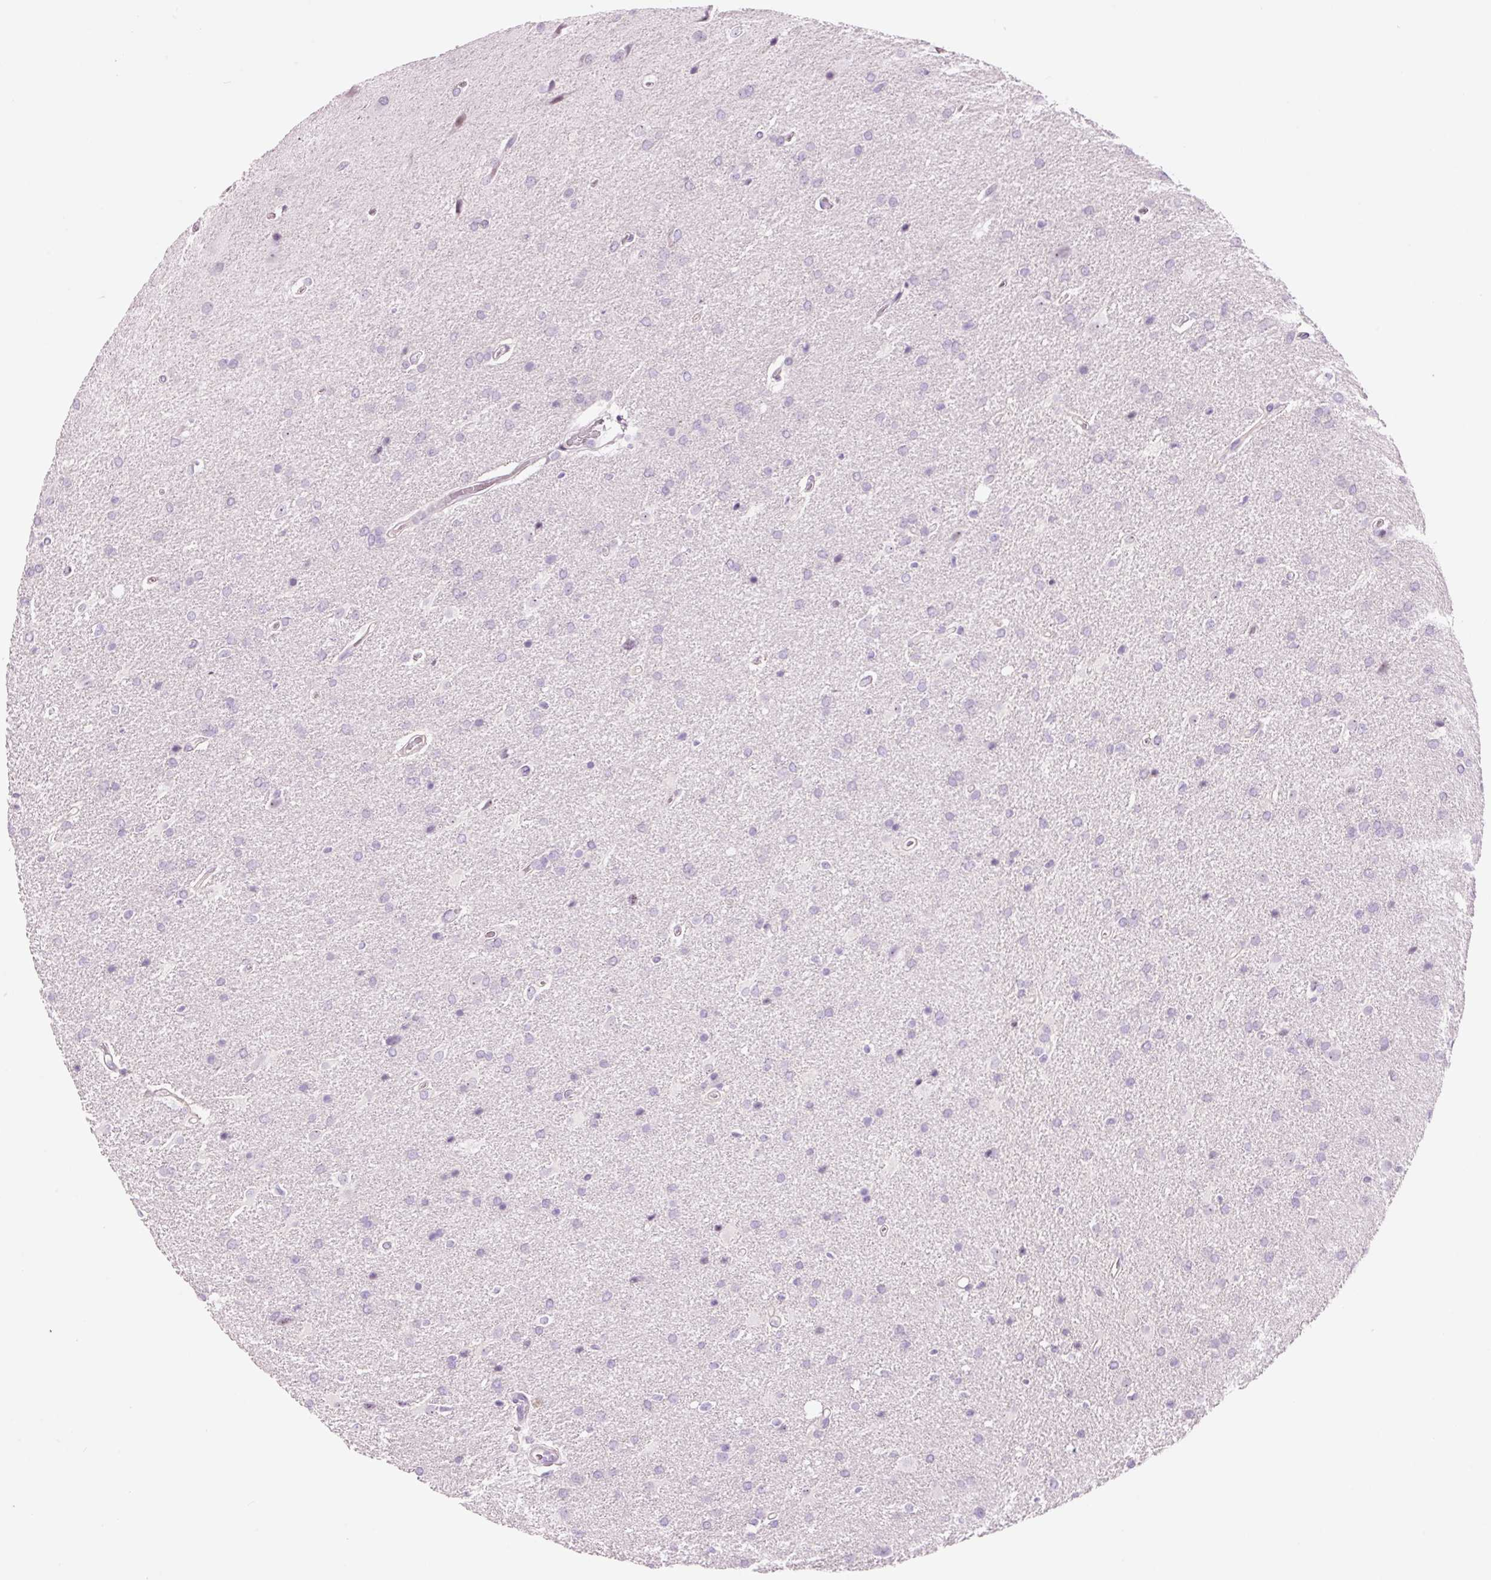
{"staining": {"intensity": "negative", "quantity": "none", "location": "none"}, "tissue": "glioma", "cell_type": "Tumor cells", "image_type": "cancer", "snomed": [{"axis": "morphology", "description": "Glioma, malignant, High grade"}, {"axis": "topography", "description": "Brain"}], "caption": "High magnification brightfield microscopy of glioma stained with DAB (3,3'-diaminobenzidine) (brown) and counterstained with hematoxylin (blue): tumor cells show no significant staining.", "gene": "GCG", "patient": {"sex": "male", "age": 56}}